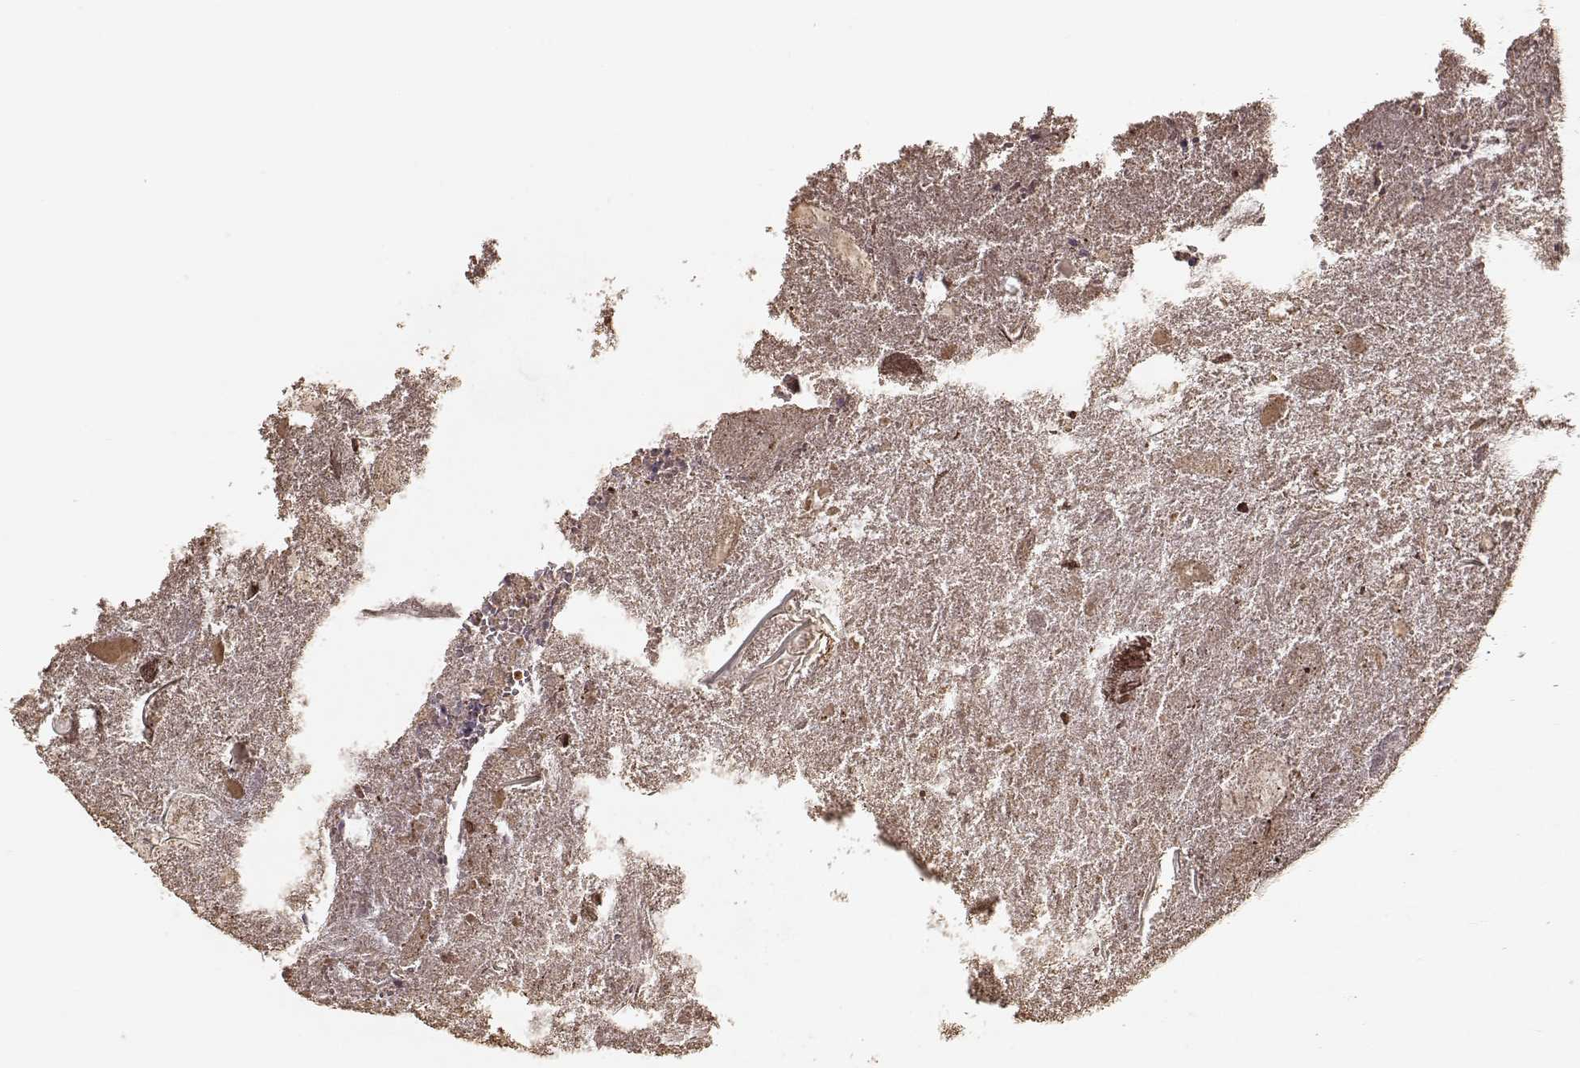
{"staining": {"intensity": "weak", "quantity": ">75%", "location": "cytoplasmic/membranous"}, "tissue": "appendix", "cell_type": "Glandular cells", "image_type": "normal", "snomed": [{"axis": "morphology", "description": "Normal tissue, NOS"}, {"axis": "topography", "description": "Appendix"}], "caption": "The micrograph shows a brown stain indicating the presence of a protein in the cytoplasmic/membranous of glandular cells in appendix. (DAB (3,3'-diaminobenzidine) IHC, brown staining for protein, blue staining for nuclei).", "gene": "PNMT", "patient": {"sex": "female", "age": 23}}